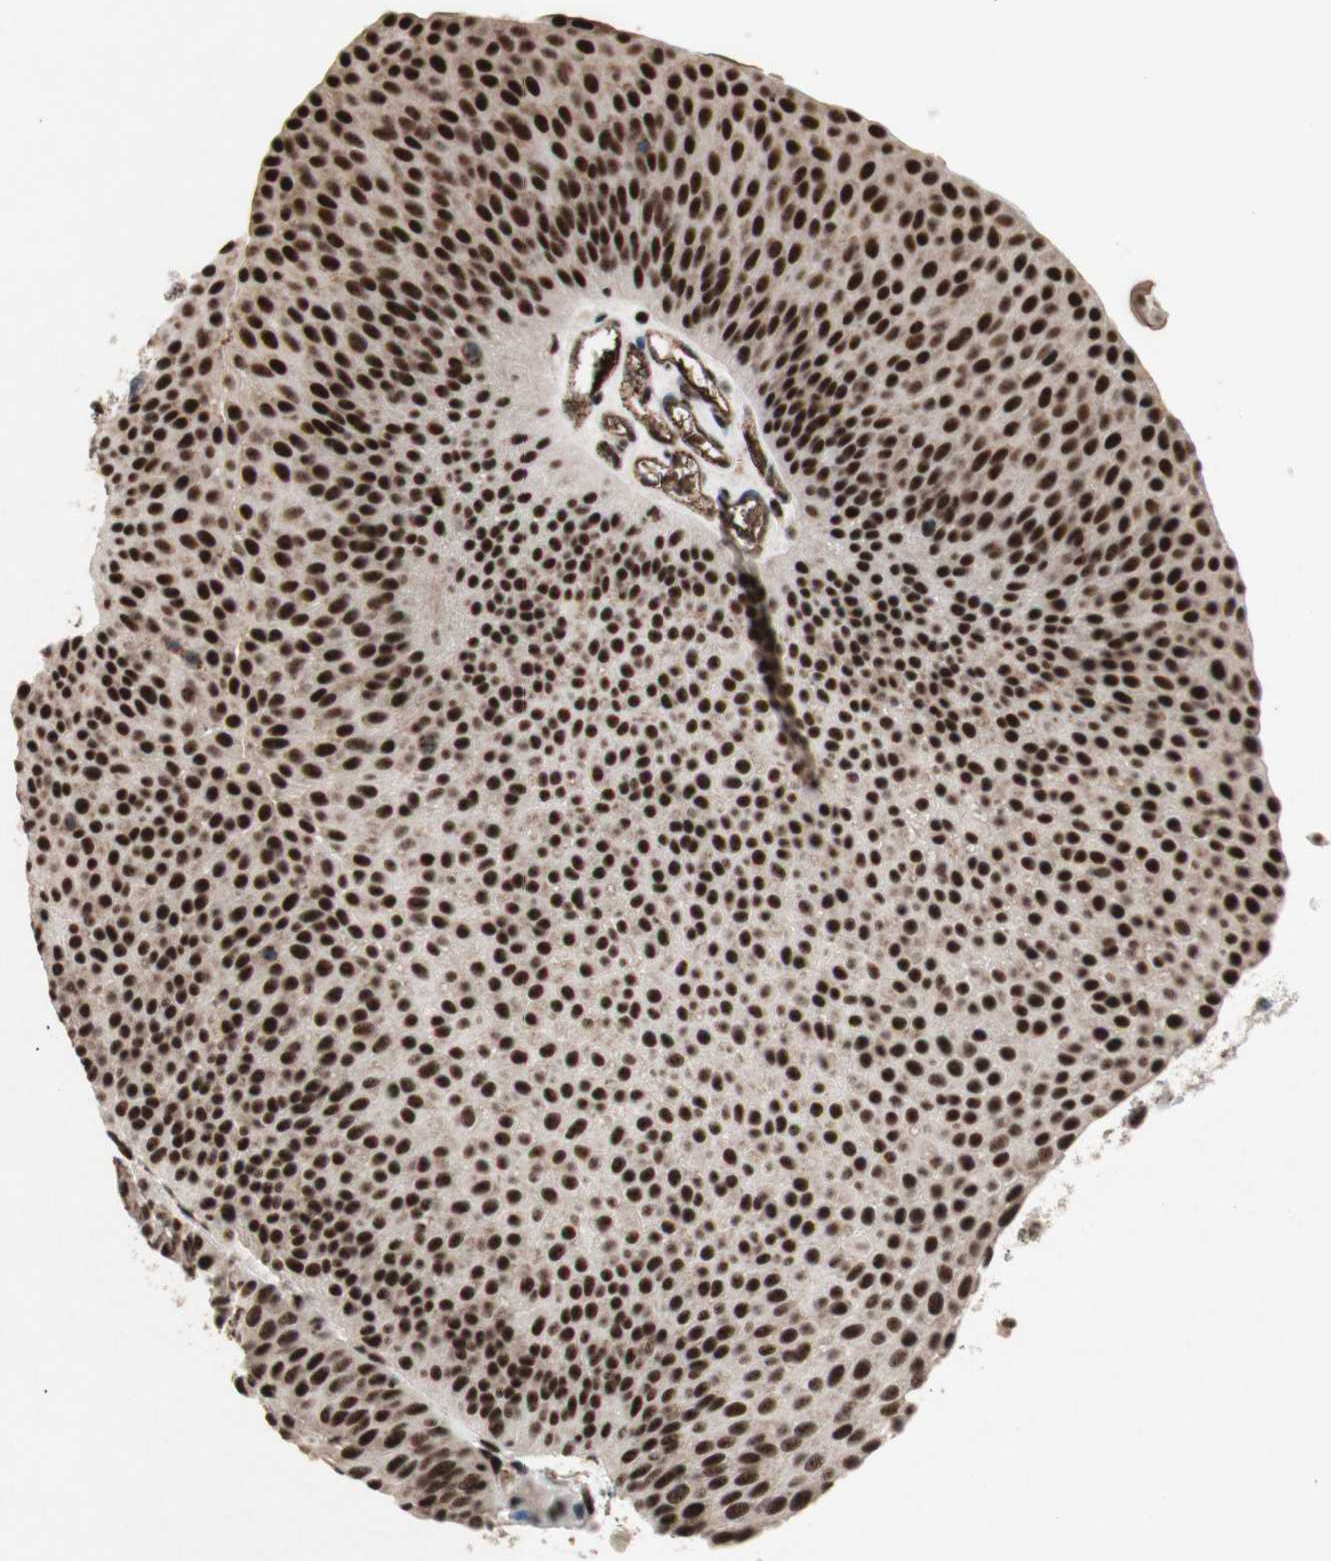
{"staining": {"intensity": "strong", "quantity": ">75%", "location": "nuclear"}, "tissue": "urothelial cancer", "cell_type": "Tumor cells", "image_type": "cancer", "snomed": [{"axis": "morphology", "description": "Urothelial carcinoma, Low grade"}, {"axis": "topography", "description": "Urinary bladder"}], "caption": "Human low-grade urothelial carcinoma stained with a brown dye shows strong nuclear positive staining in about >75% of tumor cells.", "gene": "TLE1", "patient": {"sex": "female", "age": 60}}